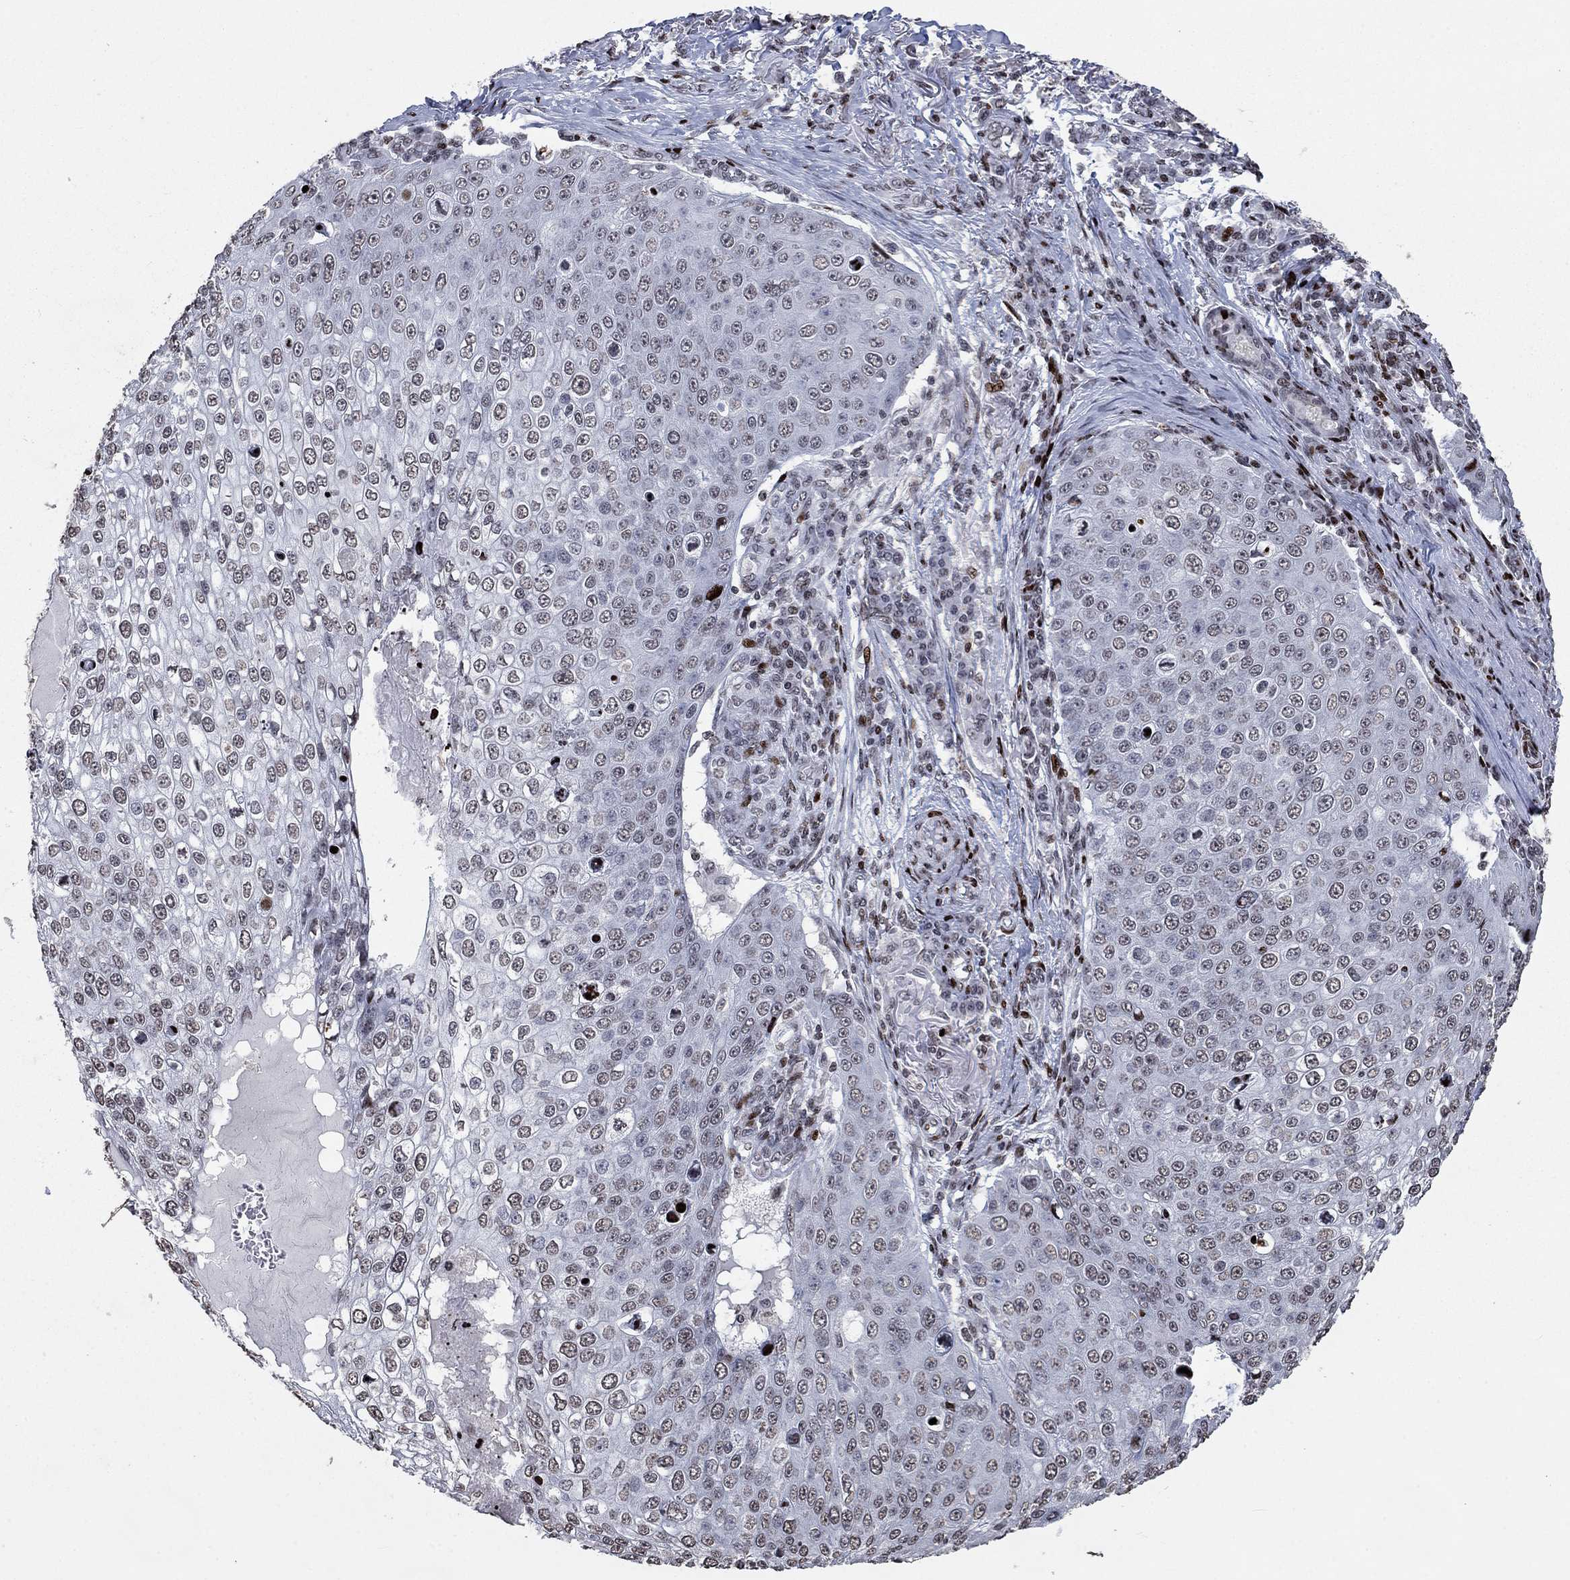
{"staining": {"intensity": "negative", "quantity": "none", "location": "none"}, "tissue": "skin cancer", "cell_type": "Tumor cells", "image_type": "cancer", "snomed": [{"axis": "morphology", "description": "Squamous cell carcinoma, NOS"}, {"axis": "topography", "description": "Skin"}], "caption": "Skin cancer was stained to show a protein in brown. There is no significant expression in tumor cells.", "gene": "SRSF3", "patient": {"sex": "male", "age": 71}}